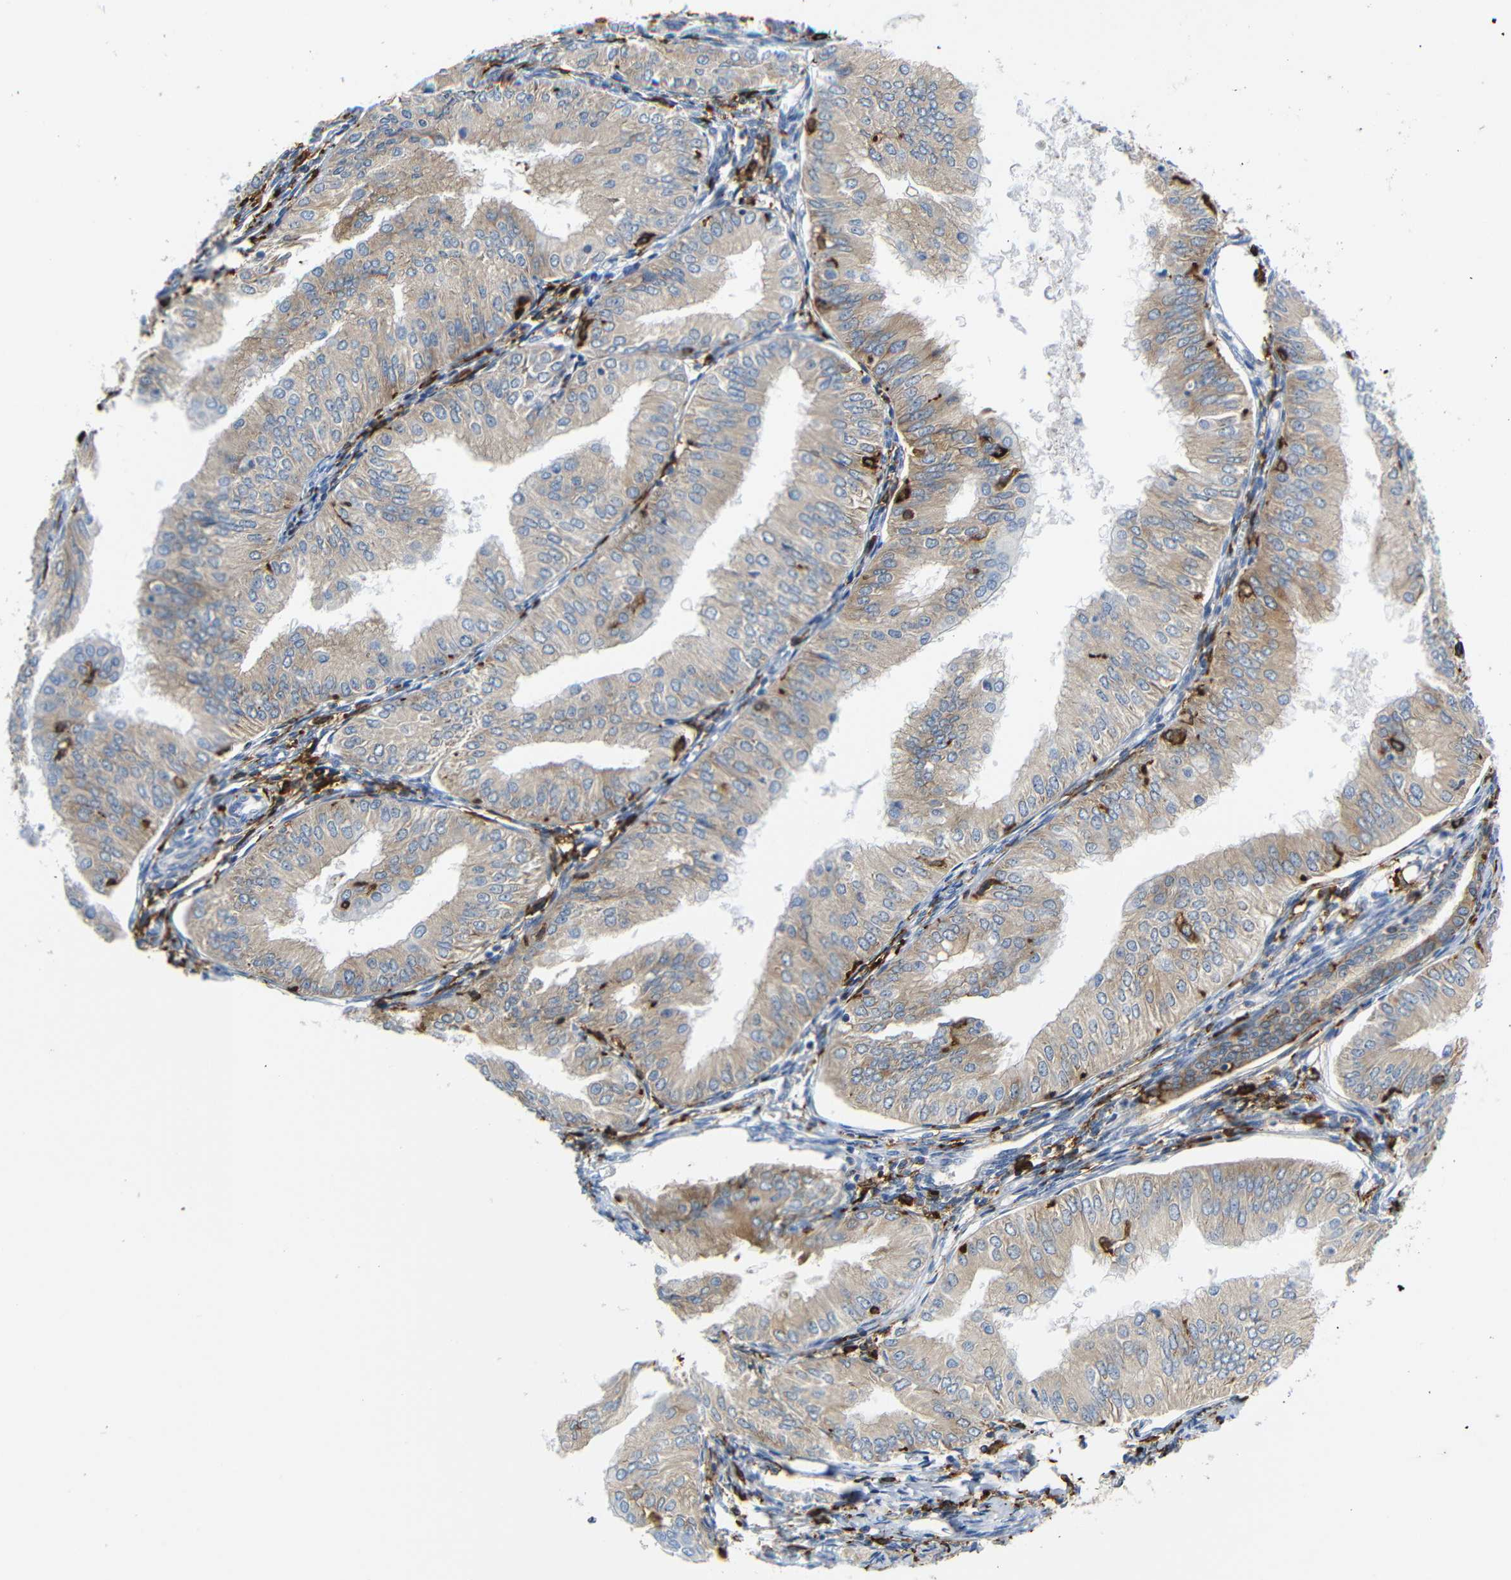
{"staining": {"intensity": "weak", "quantity": ">75%", "location": "cytoplasmic/membranous"}, "tissue": "endometrial cancer", "cell_type": "Tumor cells", "image_type": "cancer", "snomed": [{"axis": "morphology", "description": "Adenocarcinoma, NOS"}, {"axis": "topography", "description": "Endometrium"}], "caption": "Protein analysis of endometrial adenocarcinoma tissue reveals weak cytoplasmic/membranous staining in about >75% of tumor cells.", "gene": "HLA-DQB1", "patient": {"sex": "female", "age": 53}}